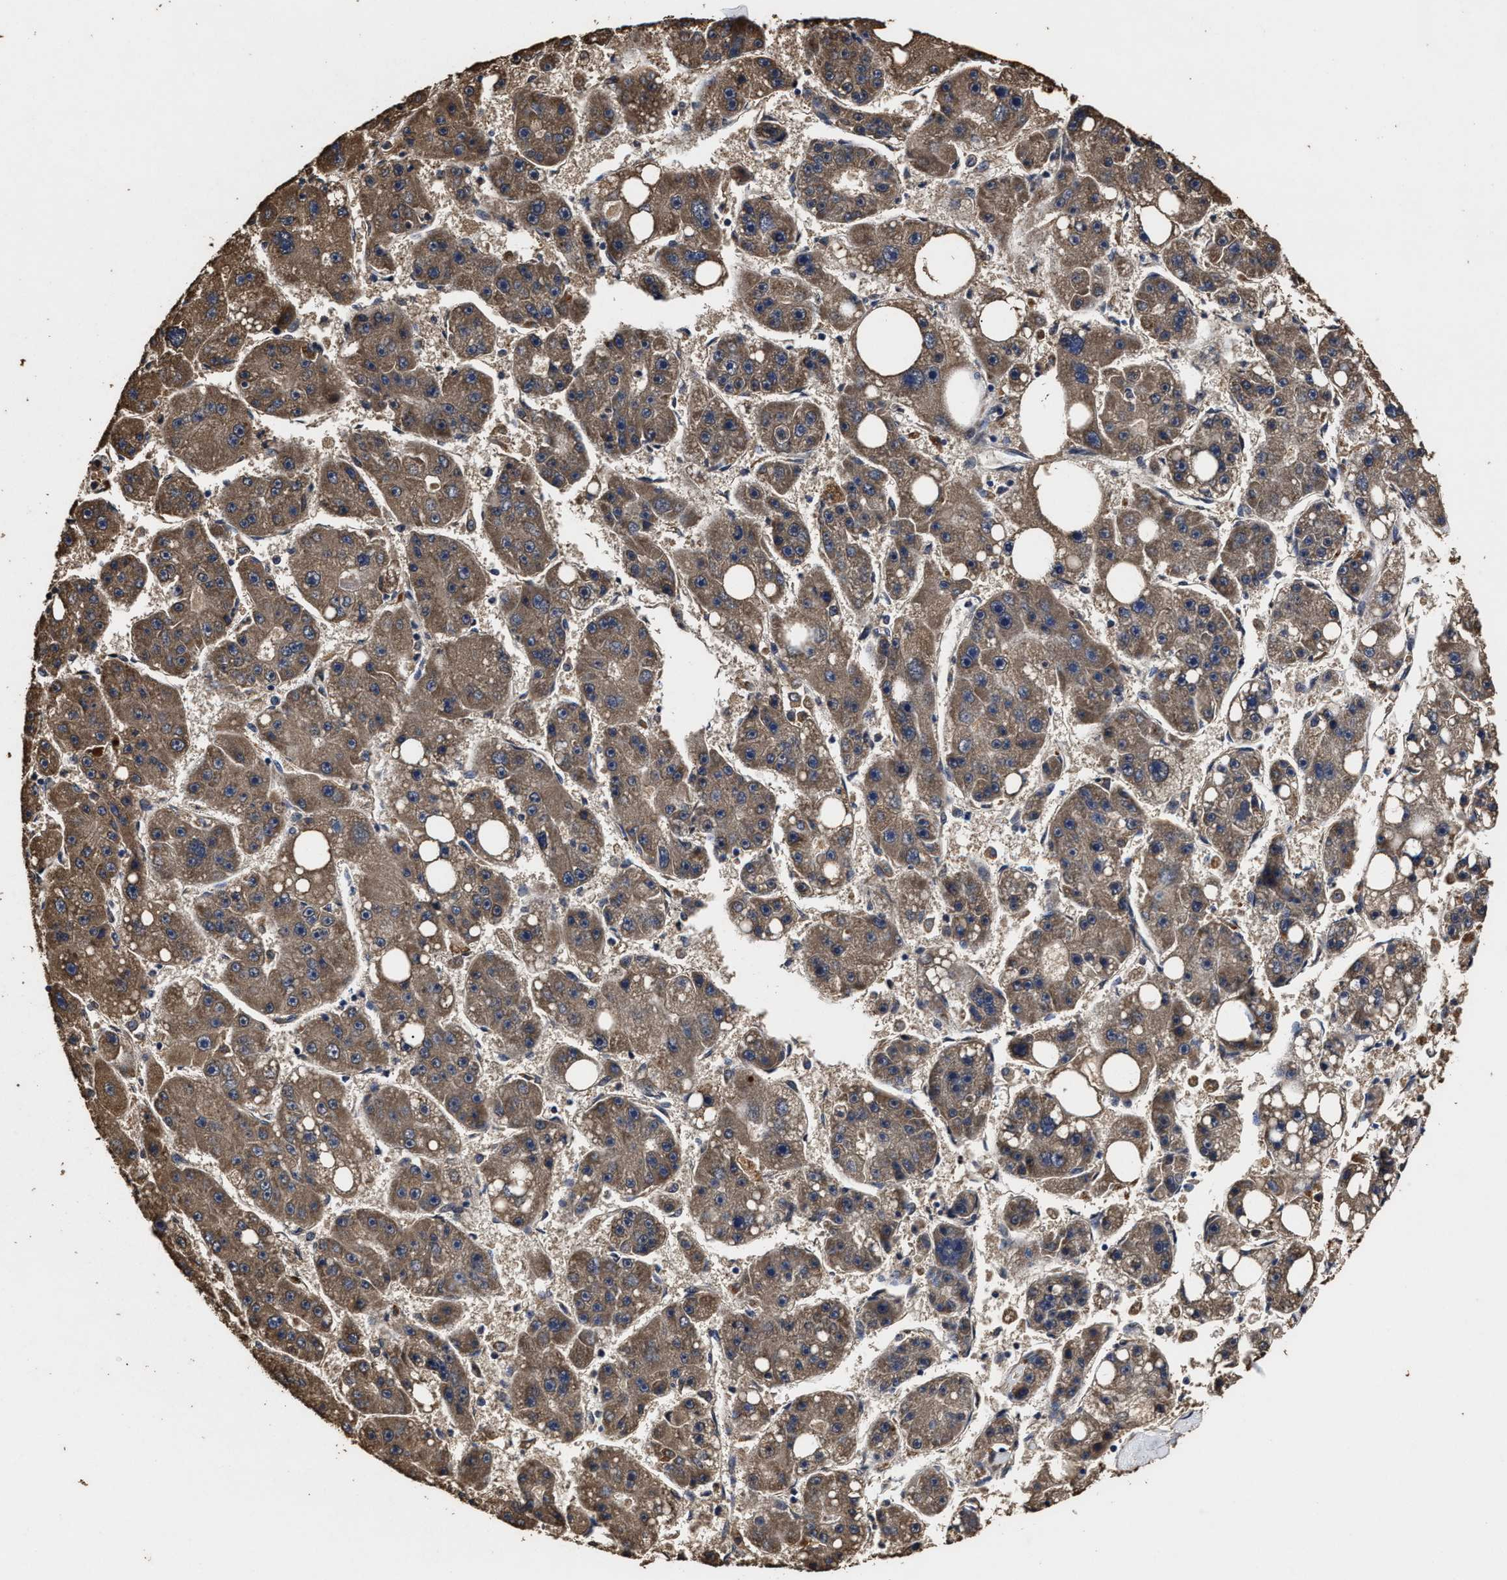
{"staining": {"intensity": "moderate", "quantity": ">75%", "location": "cytoplasmic/membranous"}, "tissue": "liver cancer", "cell_type": "Tumor cells", "image_type": "cancer", "snomed": [{"axis": "morphology", "description": "Carcinoma, Hepatocellular, NOS"}, {"axis": "topography", "description": "Liver"}], "caption": "Approximately >75% of tumor cells in human hepatocellular carcinoma (liver) exhibit moderate cytoplasmic/membranous protein positivity as visualized by brown immunohistochemical staining.", "gene": "PPM1K", "patient": {"sex": "female", "age": 61}}